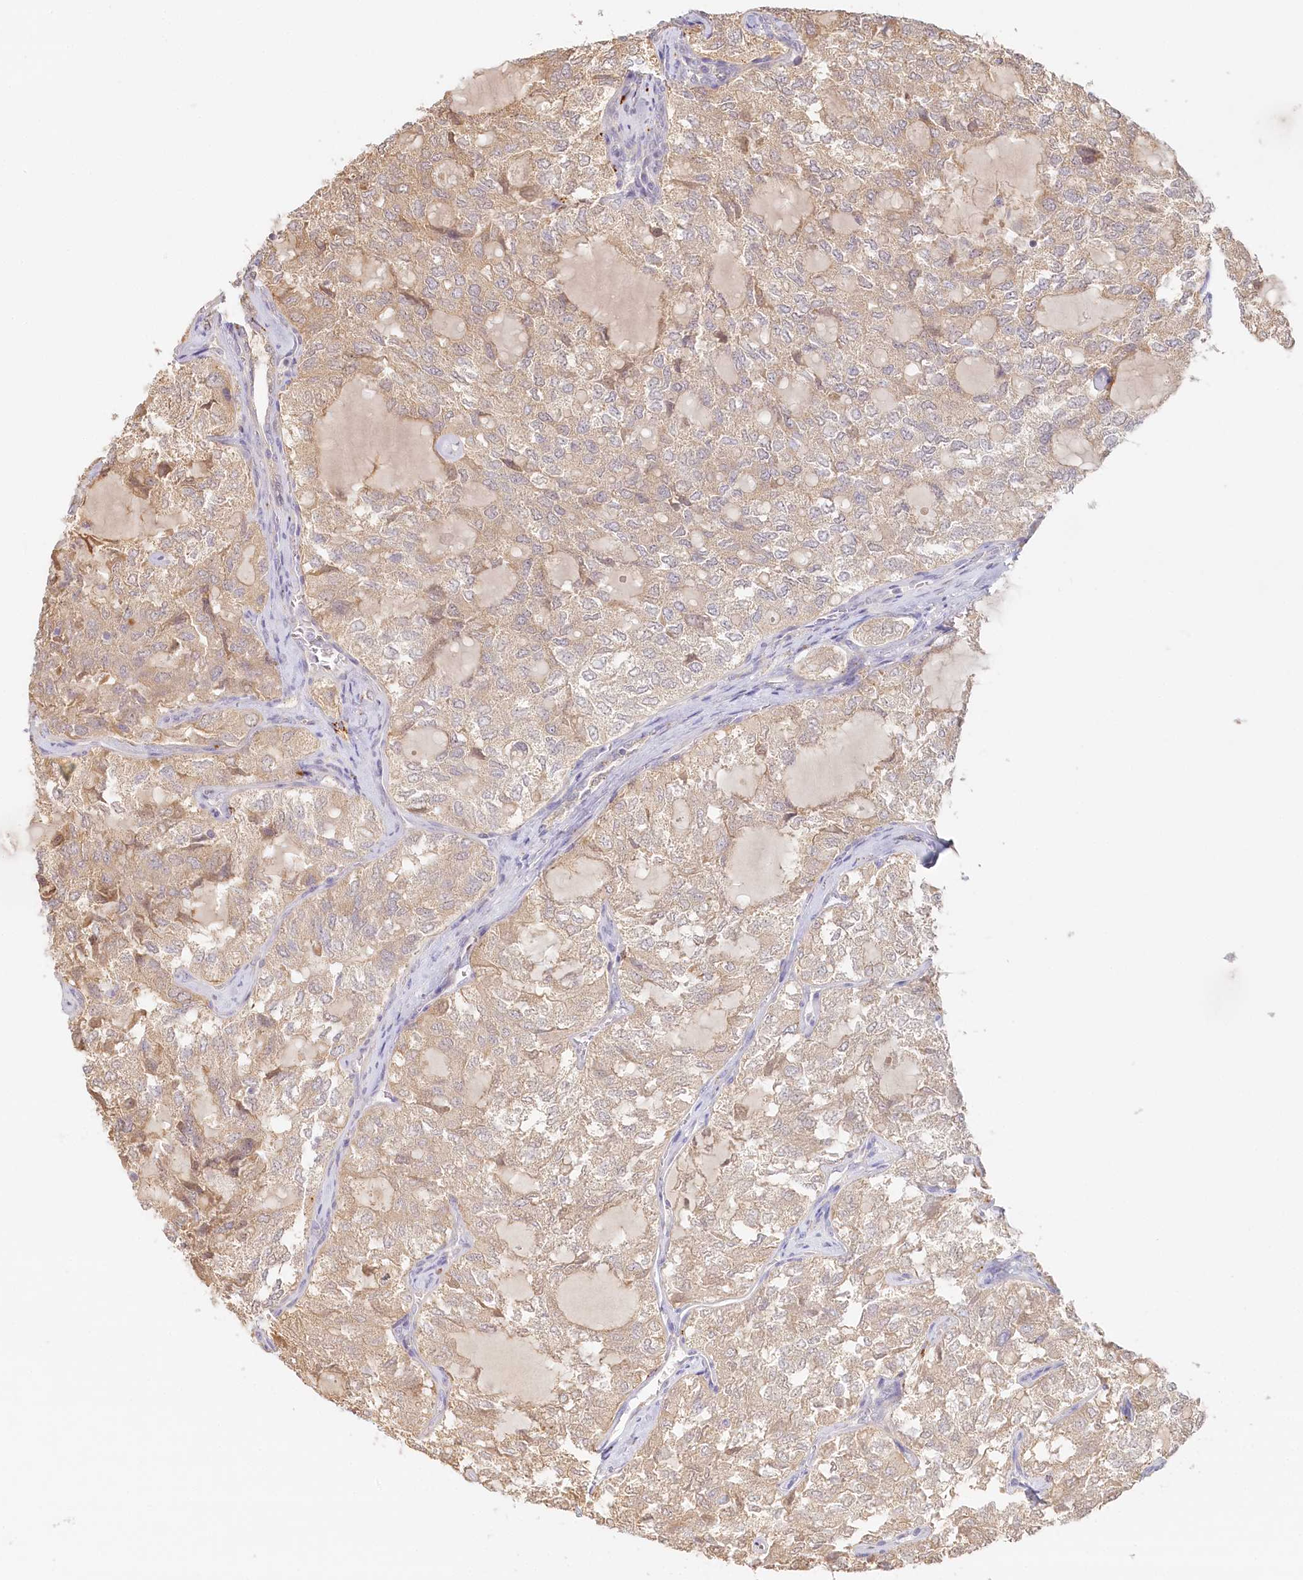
{"staining": {"intensity": "weak", "quantity": "25%-75%", "location": "cytoplasmic/membranous"}, "tissue": "thyroid cancer", "cell_type": "Tumor cells", "image_type": "cancer", "snomed": [{"axis": "morphology", "description": "Follicular adenoma carcinoma, NOS"}, {"axis": "topography", "description": "Thyroid gland"}], "caption": "Protein staining of thyroid cancer (follicular adenoma carcinoma) tissue demonstrates weak cytoplasmic/membranous expression in approximately 25%-75% of tumor cells.", "gene": "VSIG1", "patient": {"sex": "male", "age": 75}}